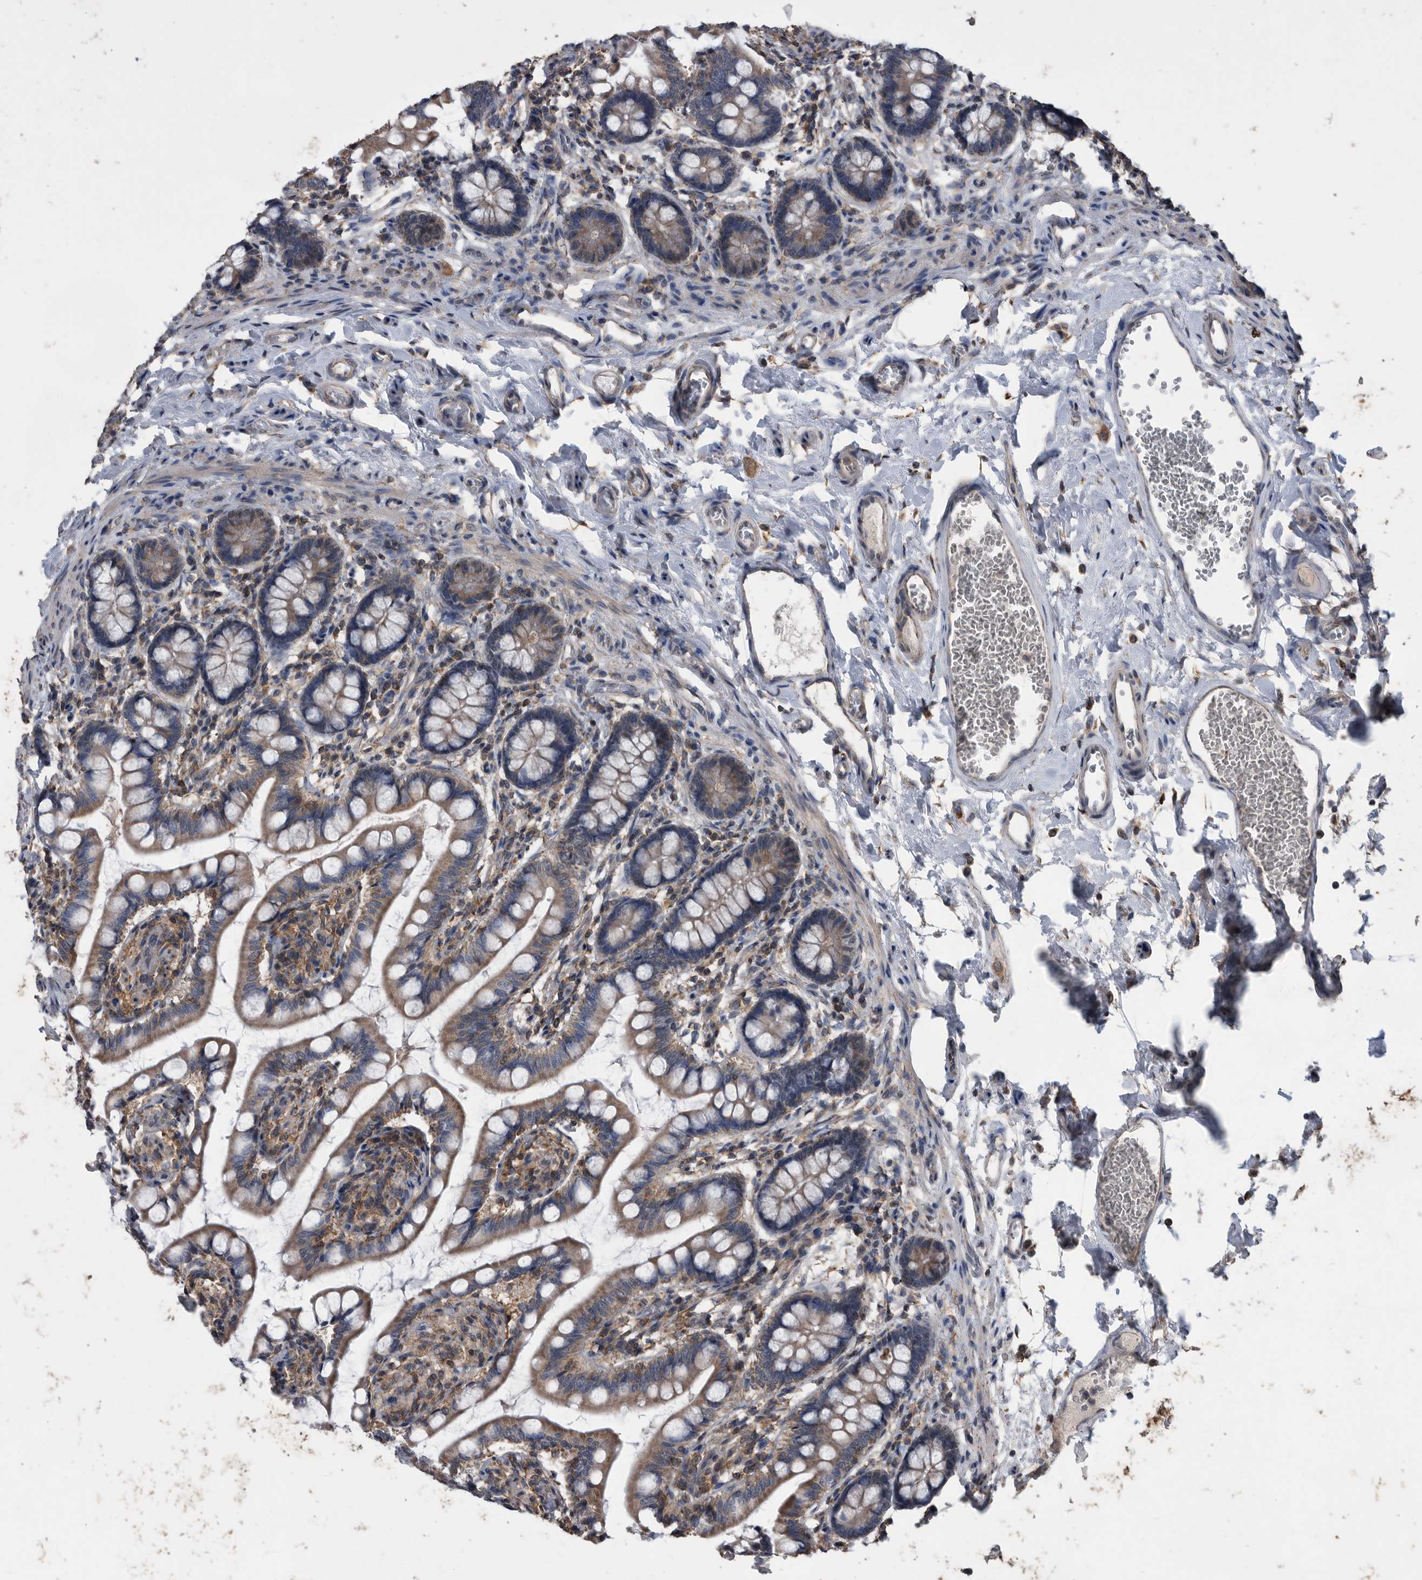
{"staining": {"intensity": "weak", "quantity": ">75%", "location": "cytoplasmic/membranous"}, "tissue": "small intestine", "cell_type": "Glandular cells", "image_type": "normal", "snomed": [{"axis": "morphology", "description": "Normal tissue, NOS"}, {"axis": "topography", "description": "Small intestine"}], "caption": "Immunohistochemical staining of benign small intestine reveals weak cytoplasmic/membranous protein positivity in approximately >75% of glandular cells. (DAB (3,3'-diaminobenzidine) = brown stain, brightfield microscopy at high magnification).", "gene": "NRBP1", "patient": {"sex": "male", "age": 52}}